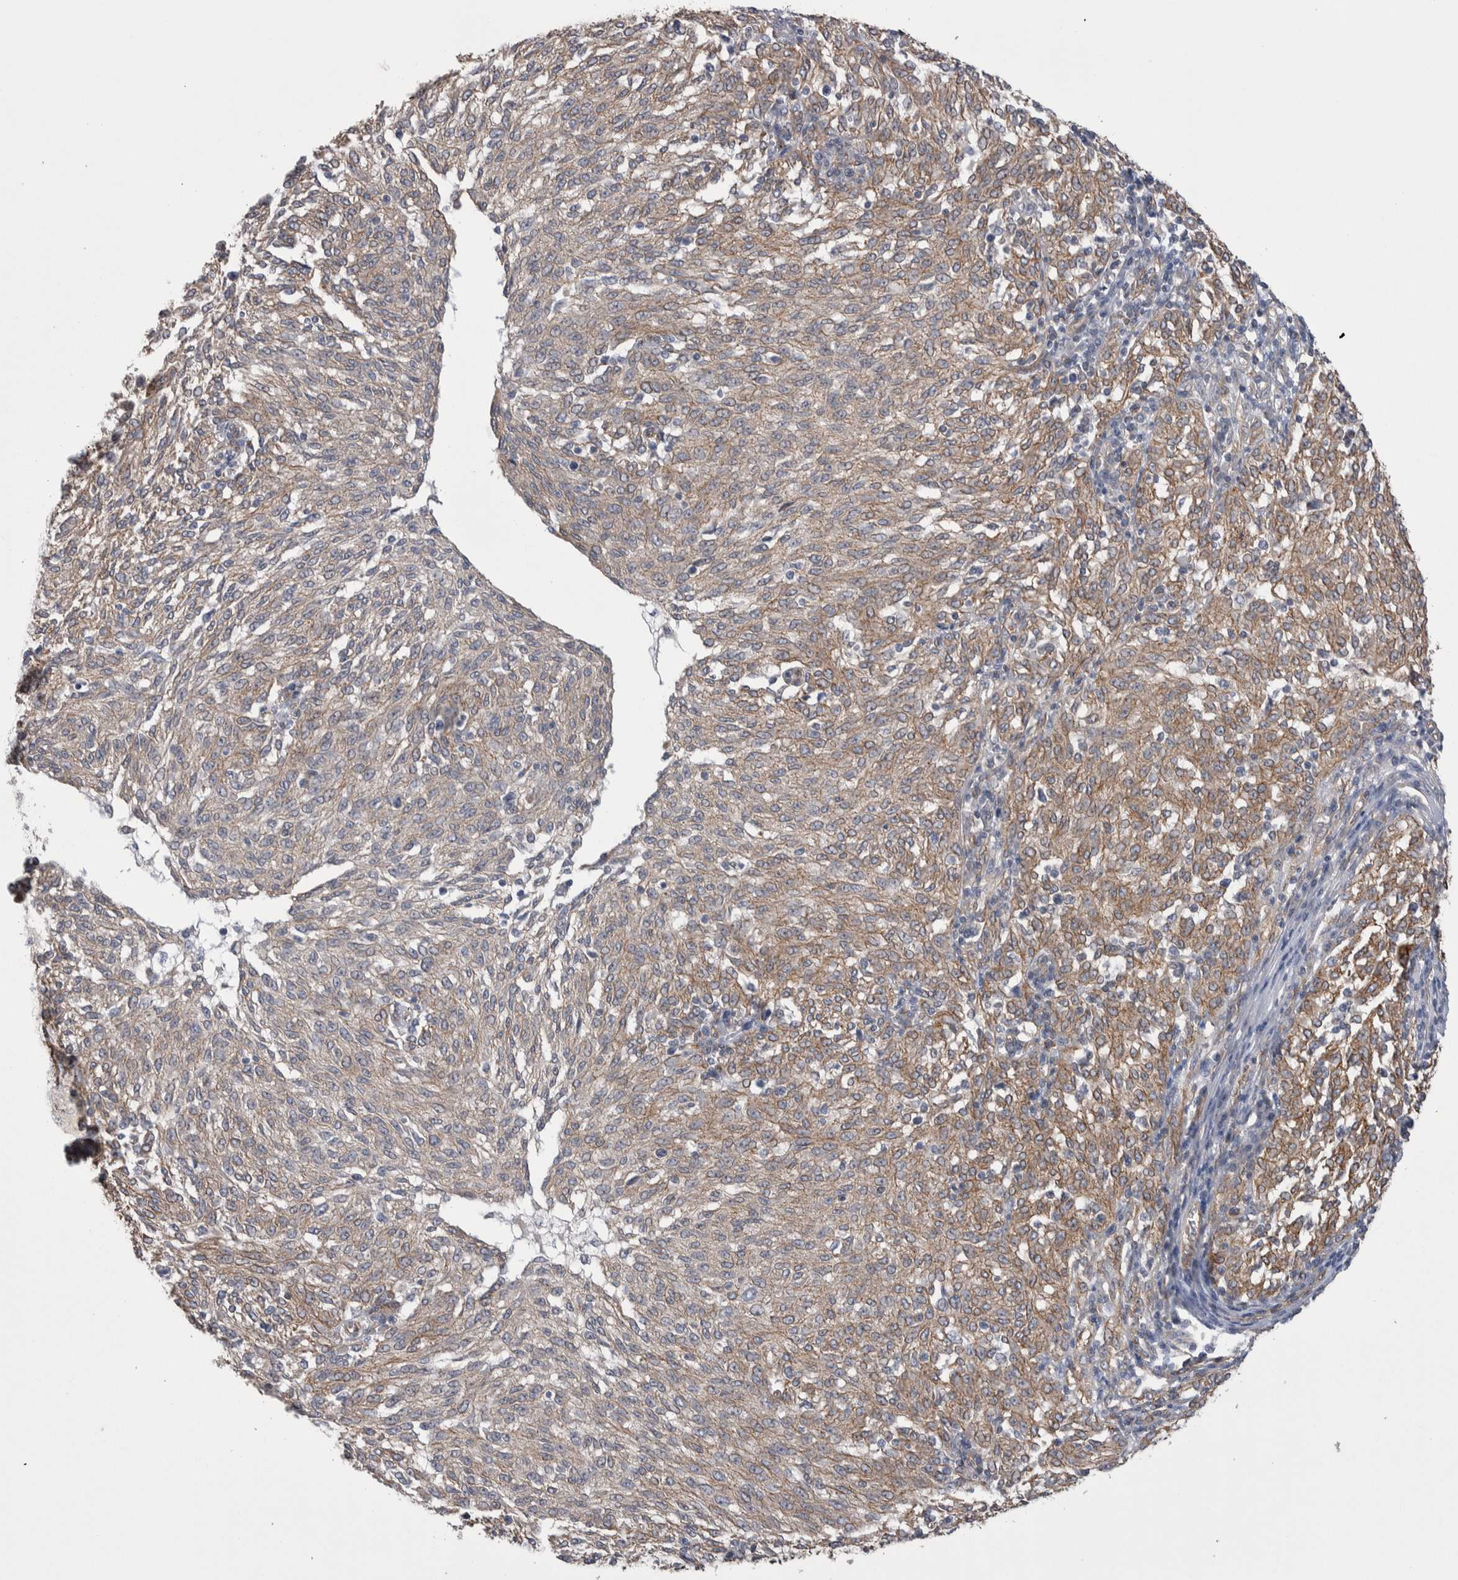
{"staining": {"intensity": "moderate", "quantity": ">75%", "location": "cytoplasmic/membranous"}, "tissue": "melanoma", "cell_type": "Tumor cells", "image_type": "cancer", "snomed": [{"axis": "morphology", "description": "Malignant melanoma, NOS"}, {"axis": "topography", "description": "Skin"}], "caption": "Immunohistochemistry photomicrograph of neoplastic tissue: human malignant melanoma stained using IHC reveals medium levels of moderate protein expression localized specifically in the cytoplasmic/membranous of tumor cells, appearing as a cytoplasmic/membranous brown color.", "gene": "KIF12", "patient": {"sex": "female", "age": 72}}